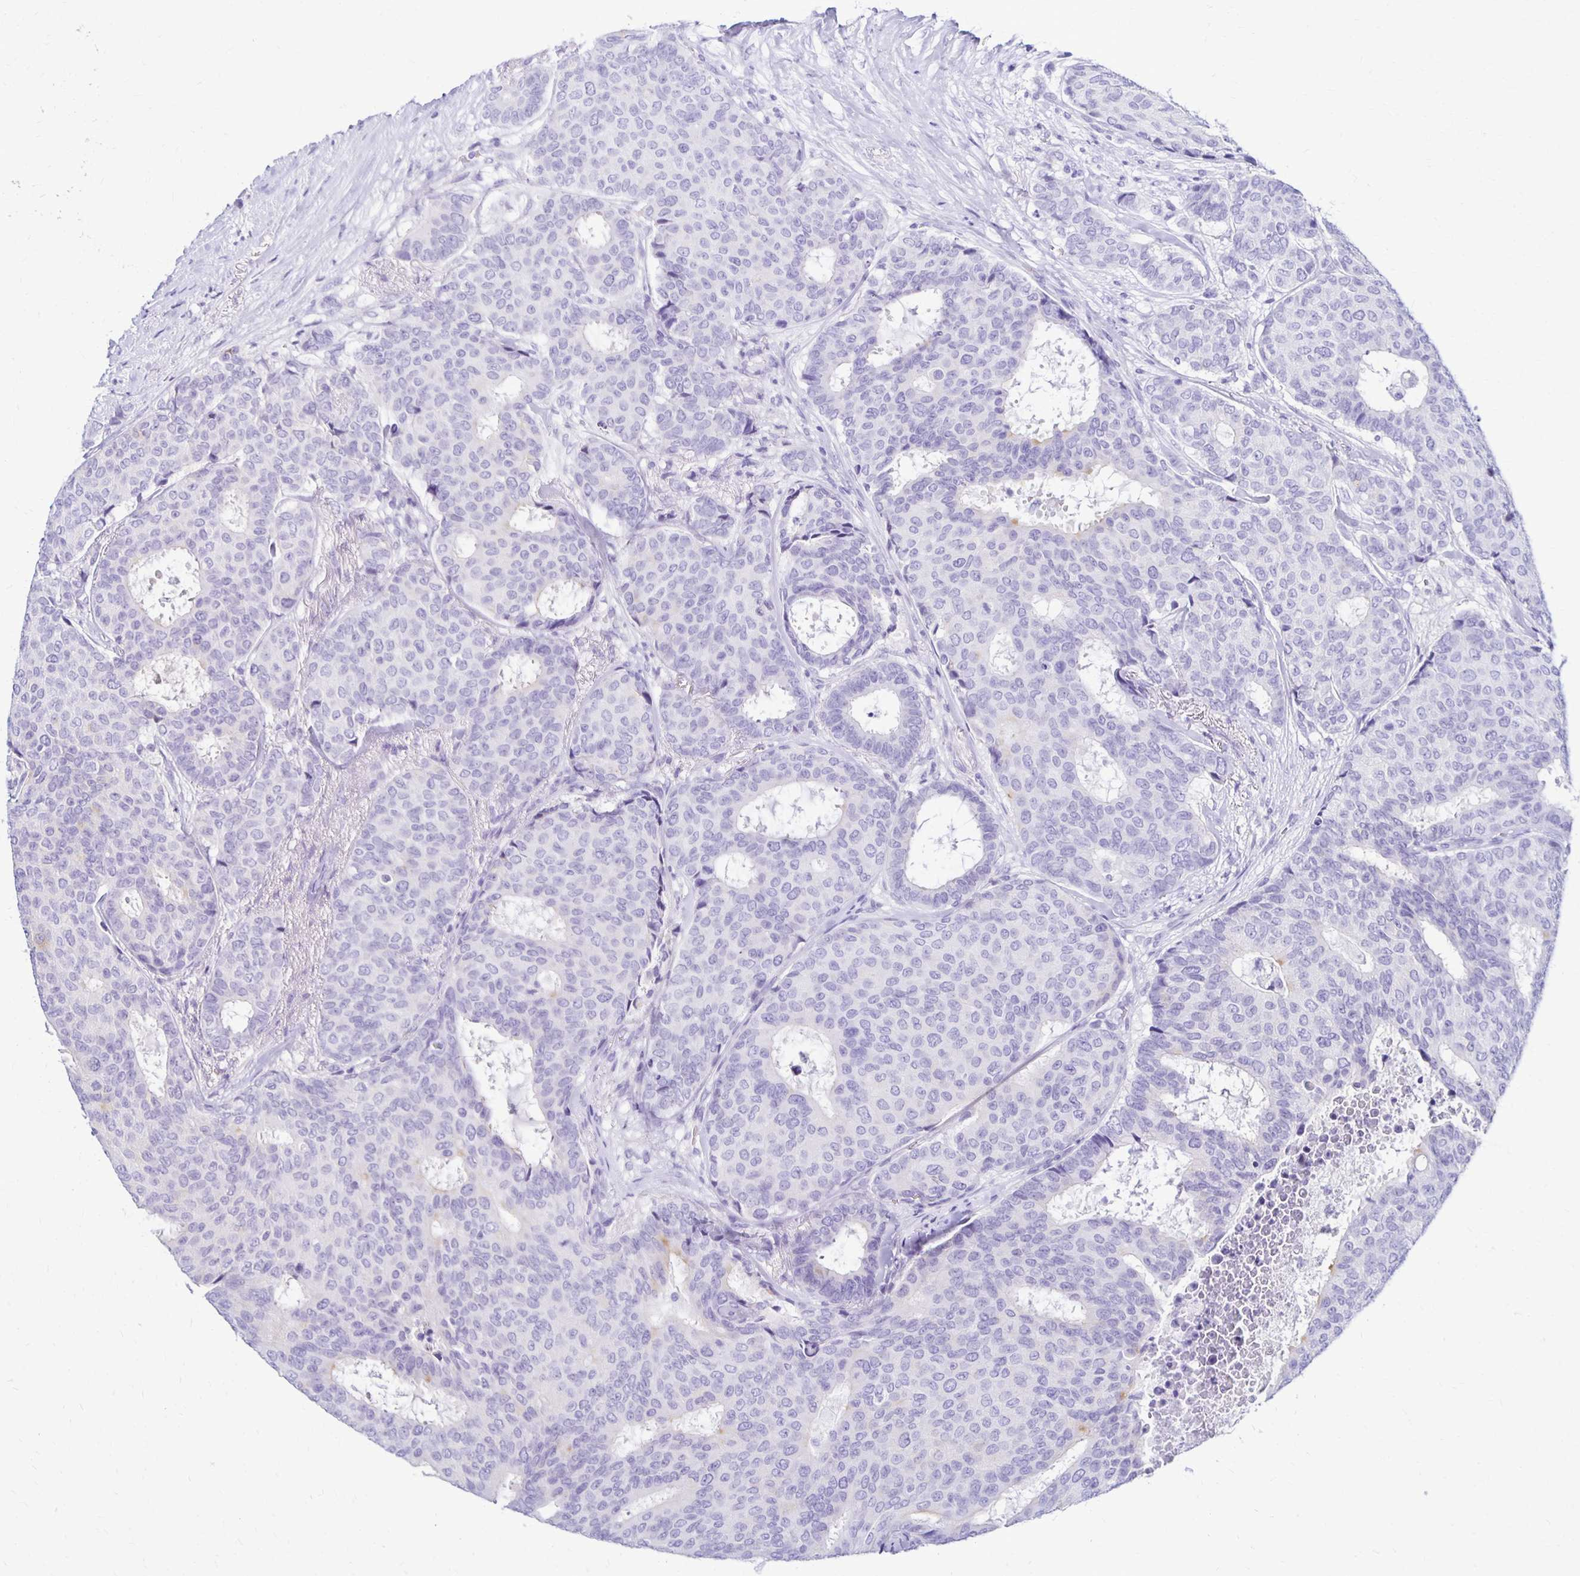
{"staining": {"intensity": "negative", "quantity": "none", "location": "none"}, "tissue": "breast cancer", "cell_type": "Tumor cells", "image_type": "cancer", "snomed": [{"axis": "morphology", "description": "Duct carcinoma"}, {"axis": "topography", "description": "Breast"}], "caption": "Human invasive ductal carcinoma (breast) stained for a protein using immunohistochemistry reveals no staining in tumor cells.", "gene": "FNTB", "patient": {"sex": "female", "age": 75}}